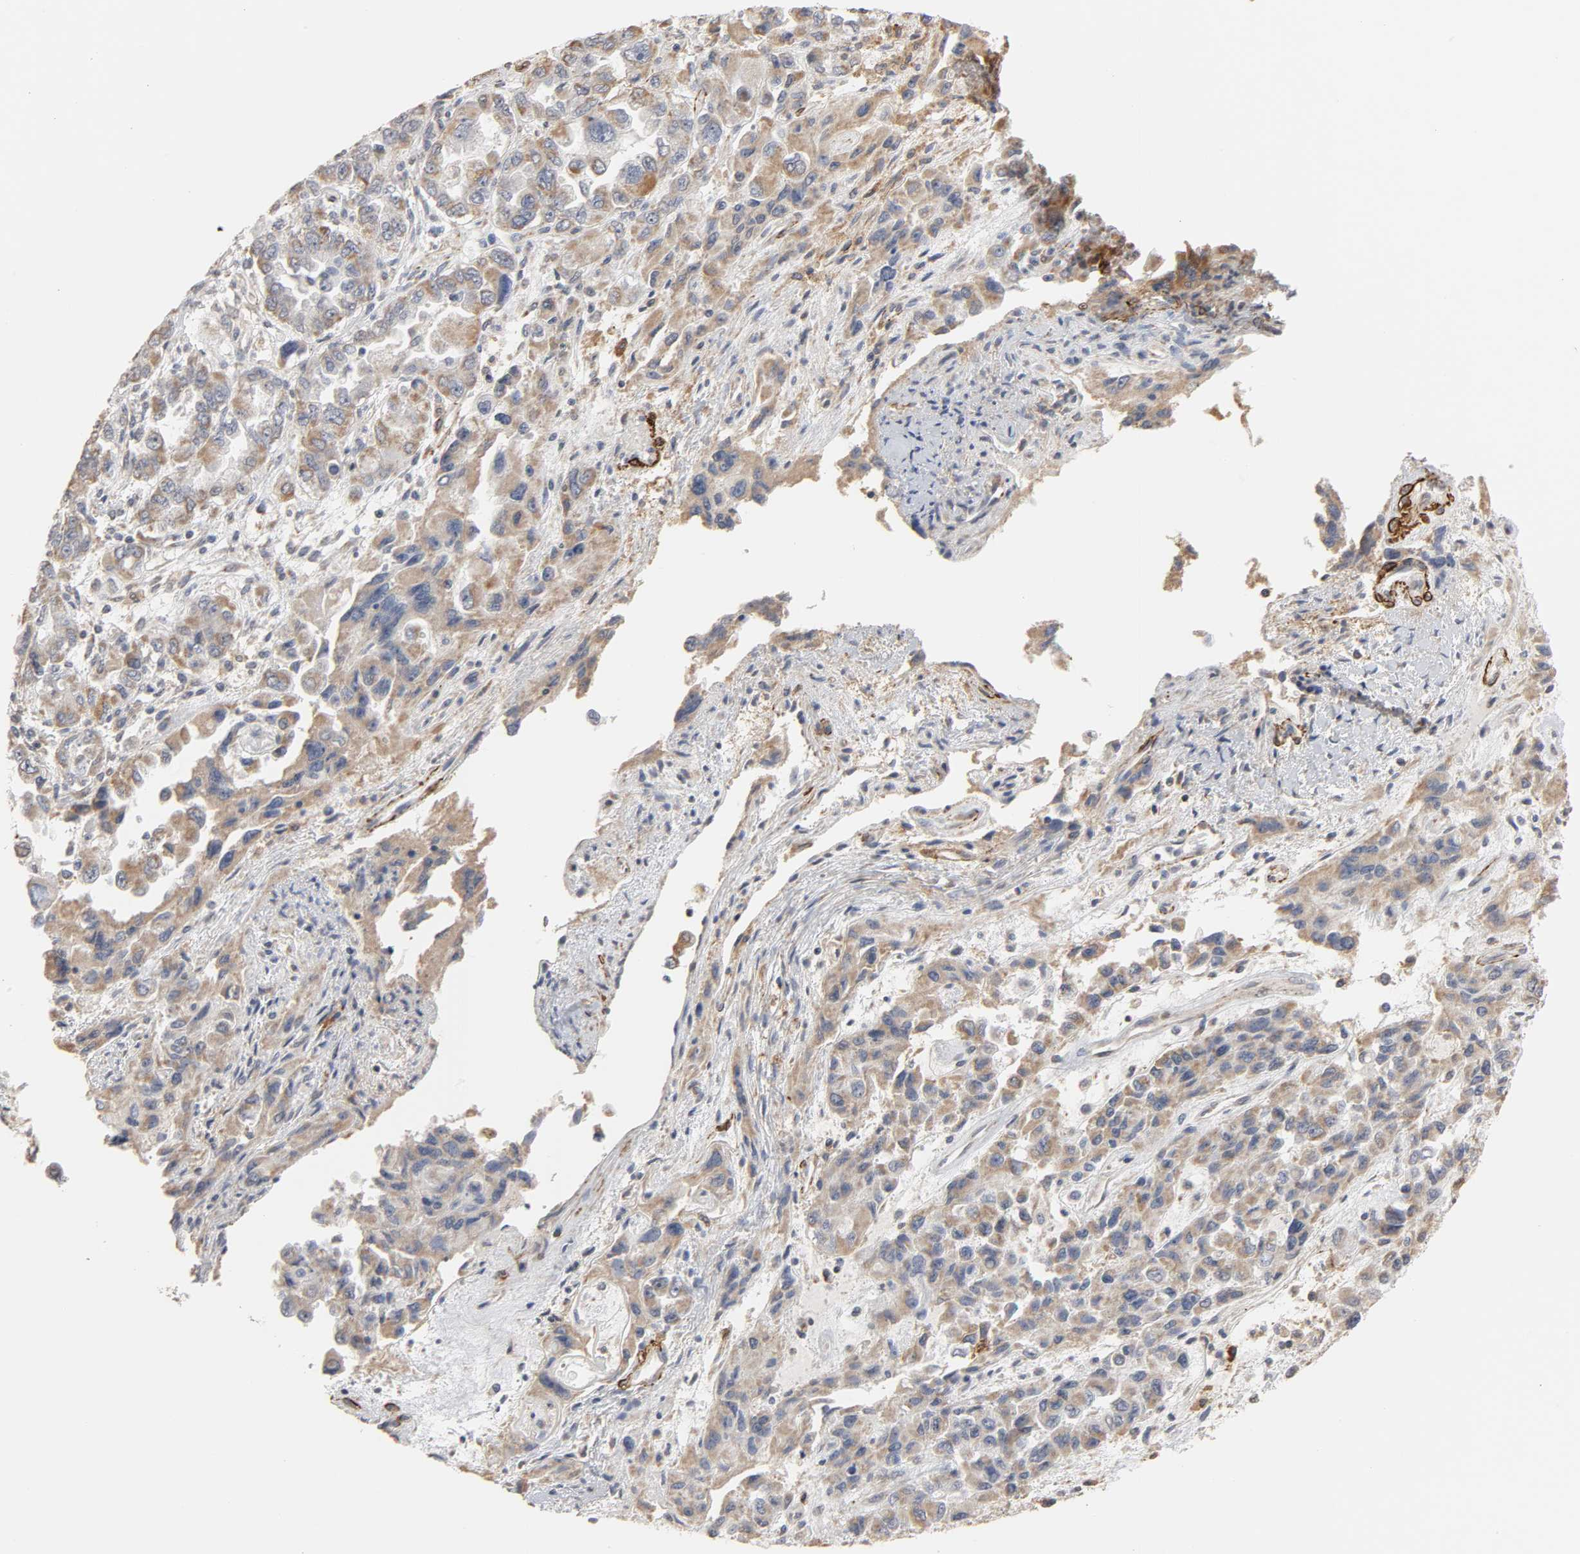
{"staining": {"intensity": "weak", "quantity": ">75%", "location": "cytoplasmic/membranous"}, "tissue": "ovarian cancer", "cell_type": "Tumor cells", "image_type": "cancer", "snomed": [{"axis": "morphology", "description": "Cystadenocarcinoma, serous, NOS"}, {"axis": "topography", "description": "Ovary"}], "caption": "Tumor cells display weak cytoplasmic/membranous expression in about >75% of cells in ovarian cancer (serous cystadenocarcinoma). The staining was performed using DAB (3,3'-diaminobenzidine) to visualize the protein expression in brown, while the nuclei were stained in blue with hematoxylin (Magnification: 20x).", "gene": "GNG2", "patient": {"sex": "female", "age": 84}}